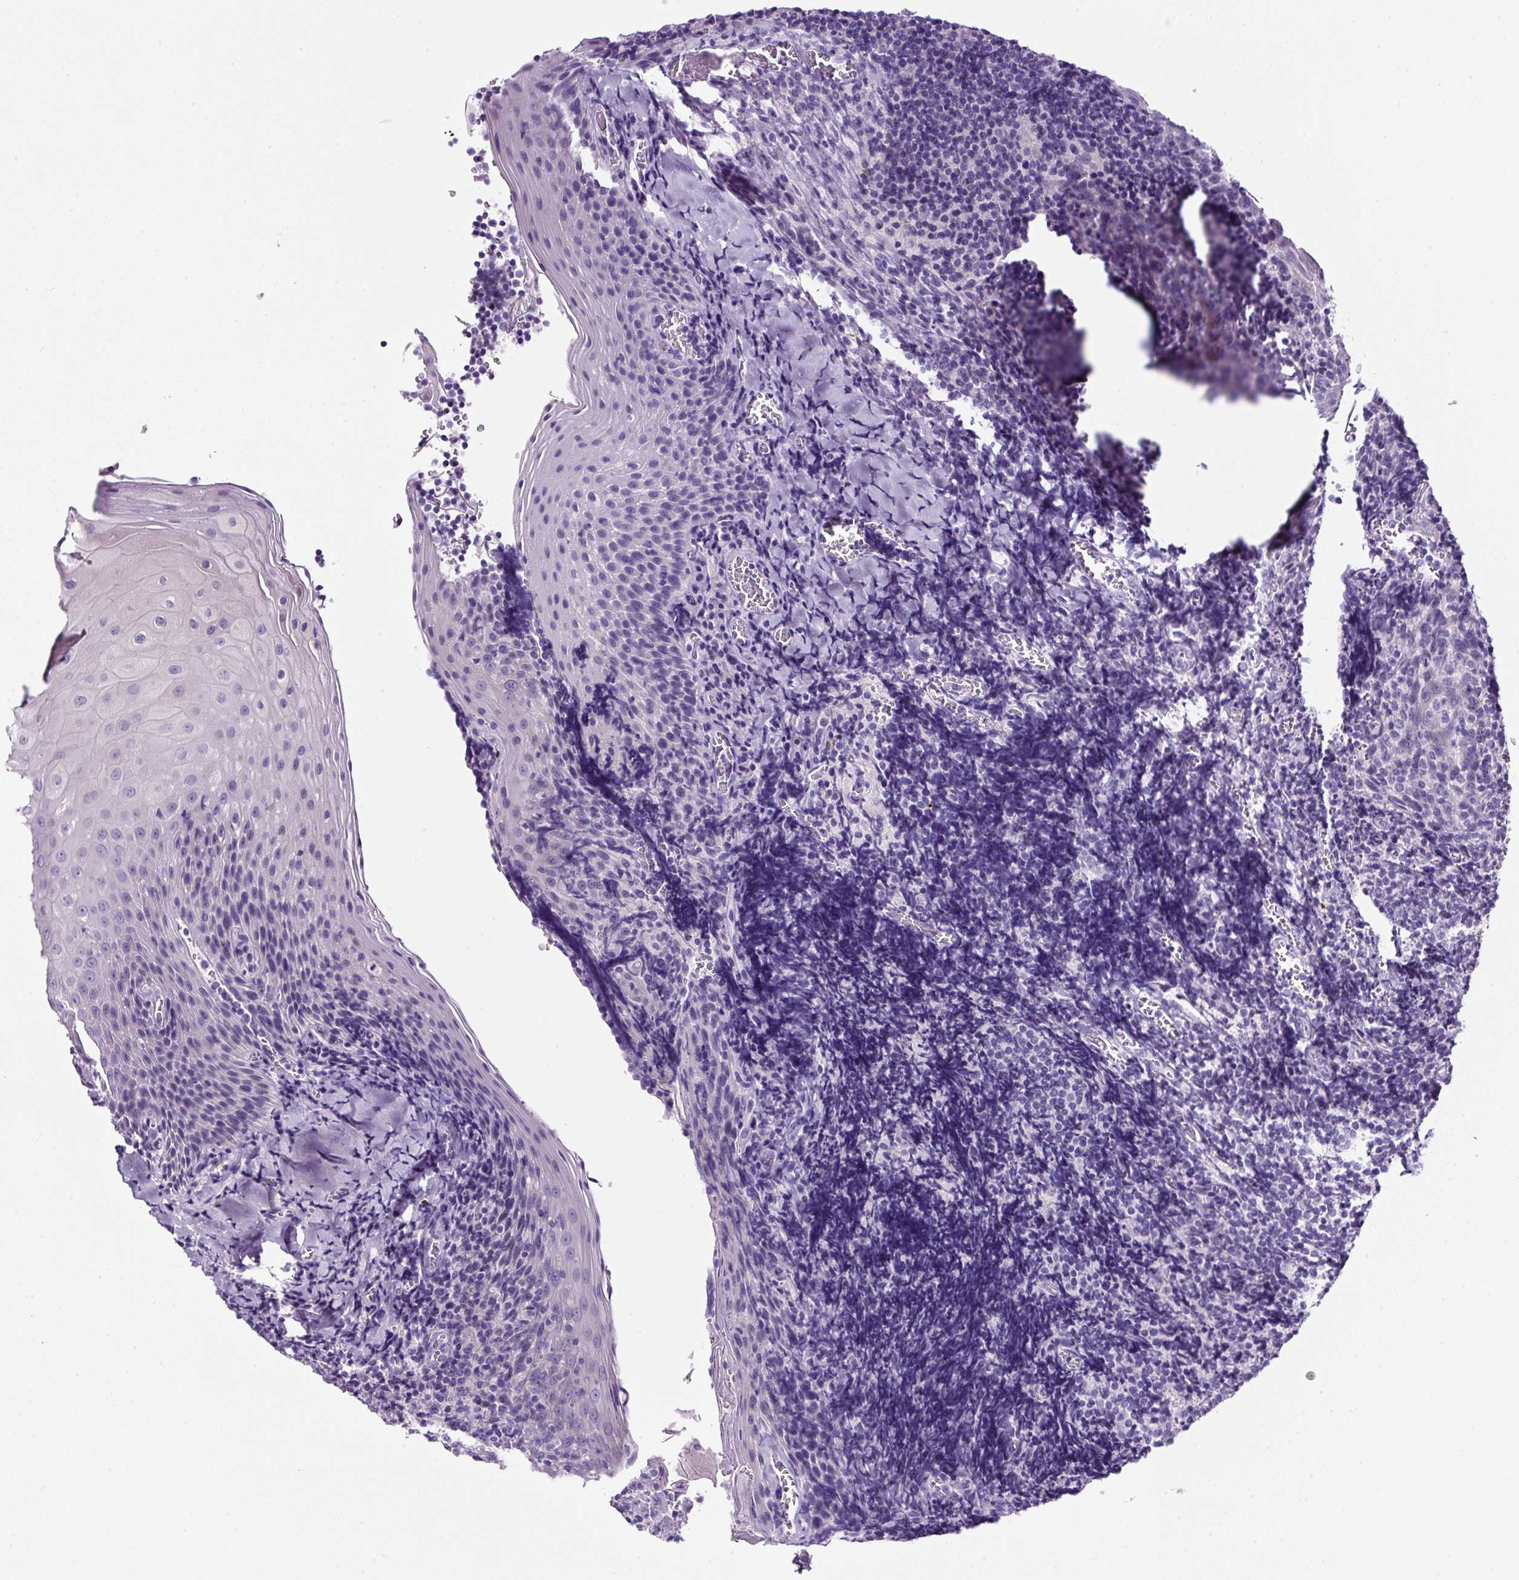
{"staining": {"intensity": "negative", "quantity": "none", "location": "none"}, "tissue": "tonsil", "cell_type": "Germinal center cells", "image_type": "normal", "snomed": [{"axis": "morphology", "description": "Normal tissue, NOS"}, {"axis": "topography", "description": "Tonsil"}], "caption": "Tonsil stained for a protein using IHC reveals no staining germinal center cells.", "gene": "SP8", "patient": {"sex": "male", "age": 27}}